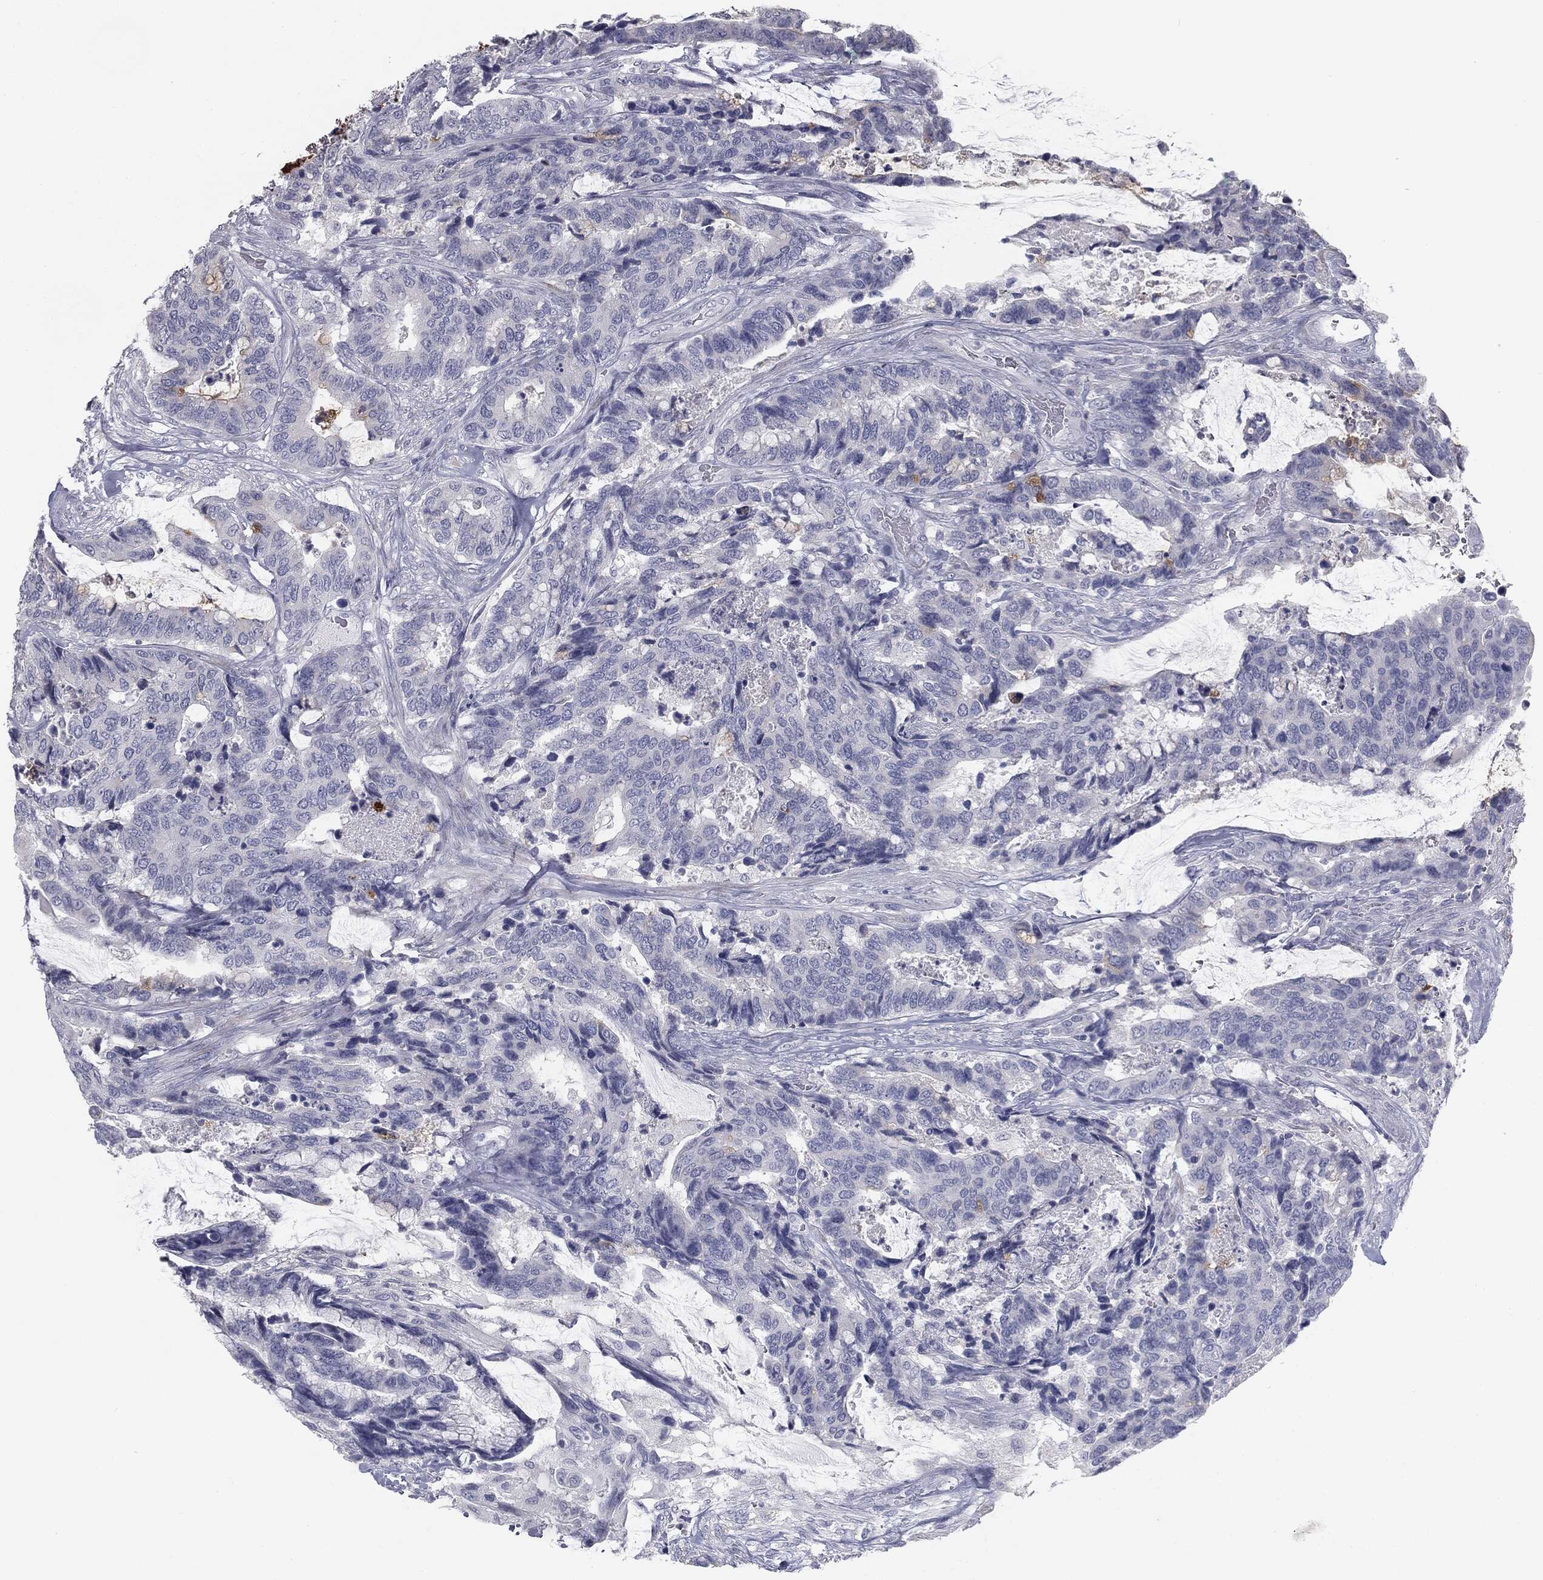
{"staining": {"intensity": "negative", "quantity": "none", "location": "none"}, "tissue": "colorectal cancer", "cell_type": "Tumor cells", "image_type": "cancer", "snomed": [{"axis": "morphology", "description": "Adenocarcinoma, NOS"}, {"axis": "topography", "description": "Rectum"}], "caption": "Tumor cells are negative for protein expression in human colorectal cancer (adenocarcinoma).", "gene": "MUC5AC", "patient": {"sex": "female", "age": 59}}